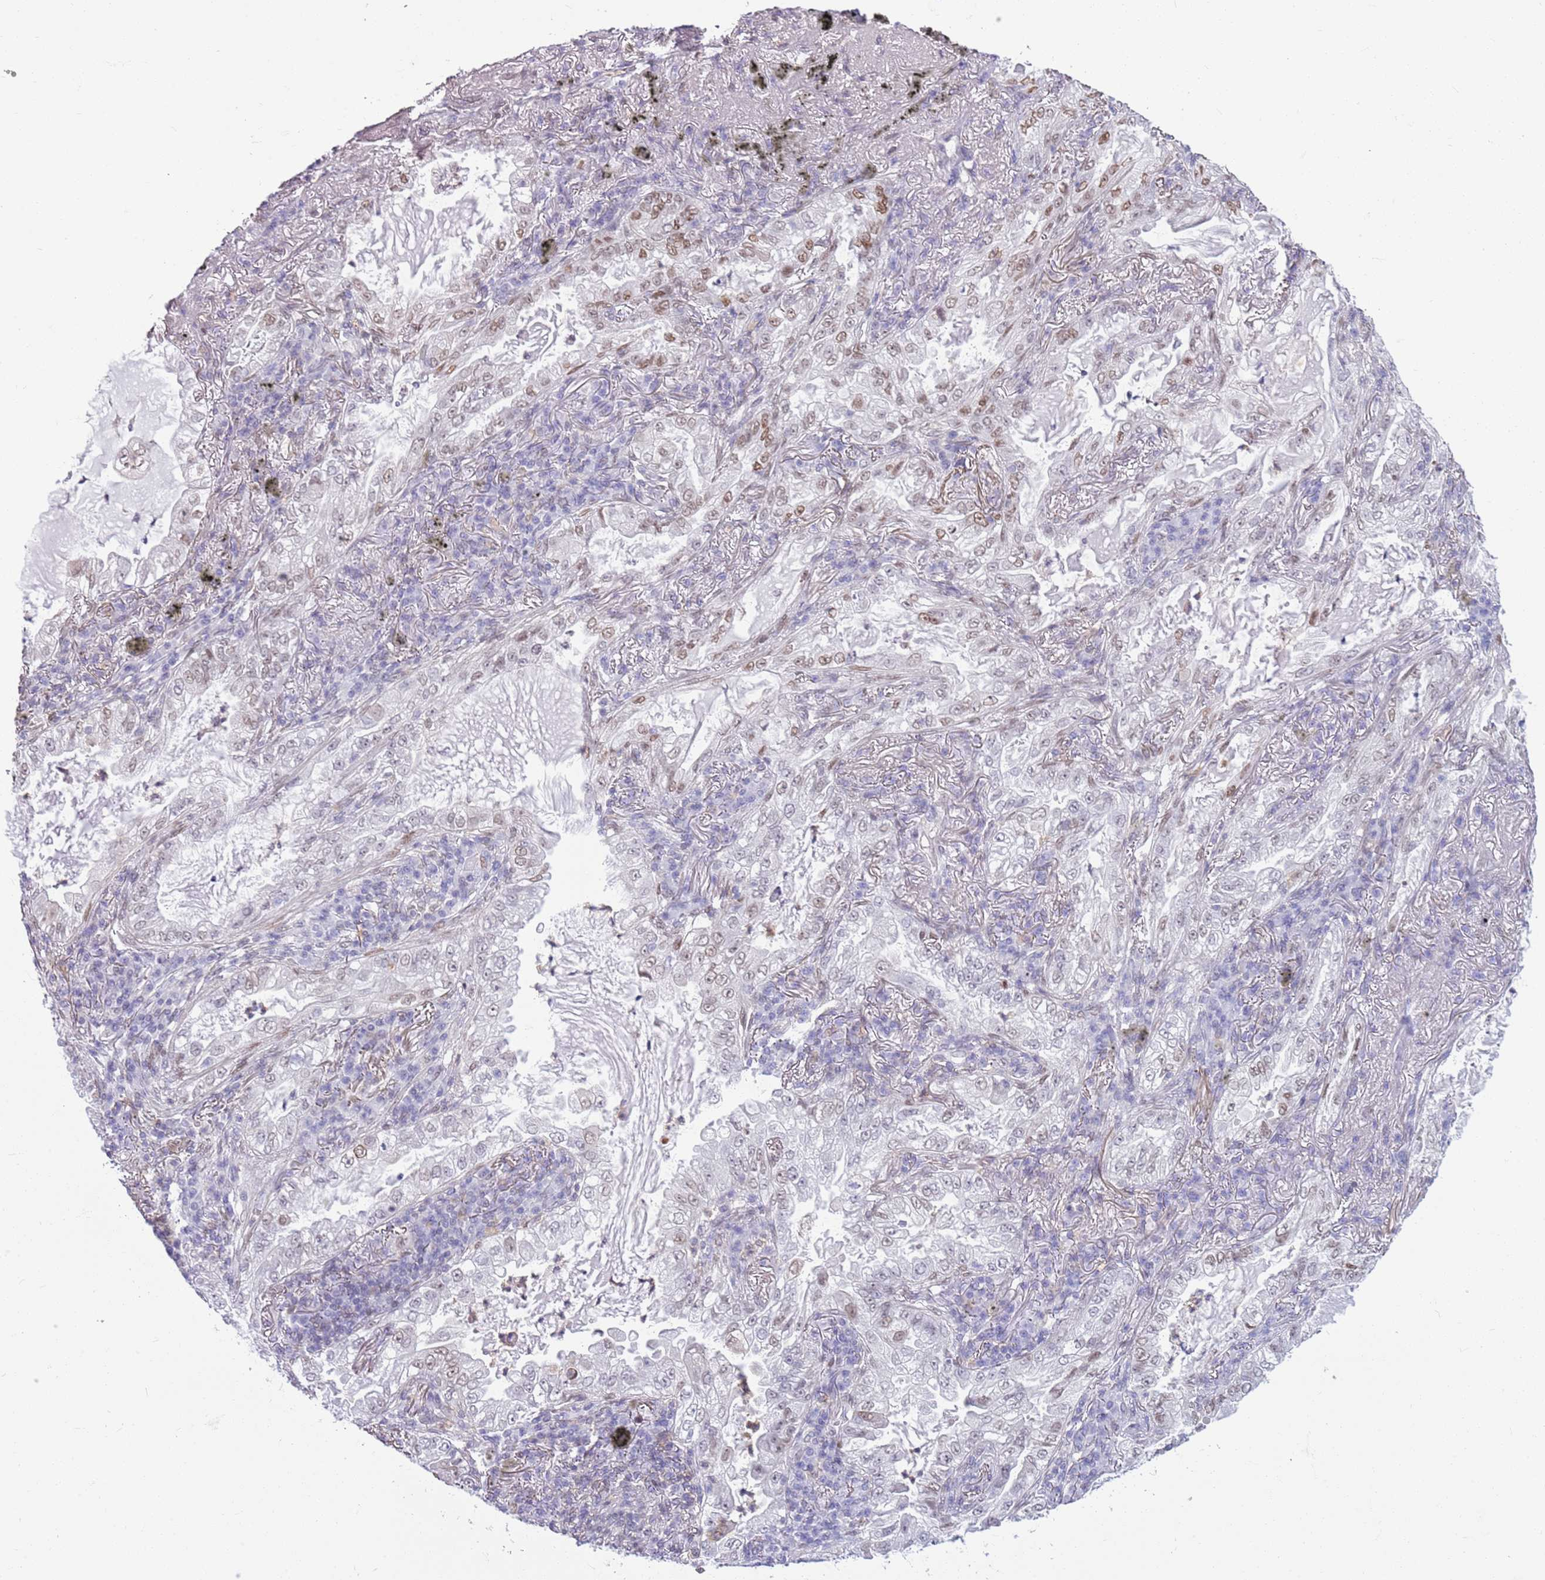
{"staining": {"intensity": "moderate", "quantity": "<25%", "location": "nuclear"}, "tissue": "lung cancer", "cell_type": "Tumor cells", "image_type": "cancer", "snomed": [{"axis": "morphology", "description": "Adenocarcinoma, NOS"}, {"axis": "topography", "description": "Lung"}], "caption": "Immunohistochemistry (IHC) staining of adenocarcinoma (lung), which demonstrates low levels of moderate nuclear staining in approximately <25% of tumor cells indicating moderate nuclear protein expression. The staining was performed using DAB (brown) for protein detection and nuclei were counterstained in hematoxylin (blue).", "gene": "DHX32", "patient": {"sex": "female", "age": 73}}